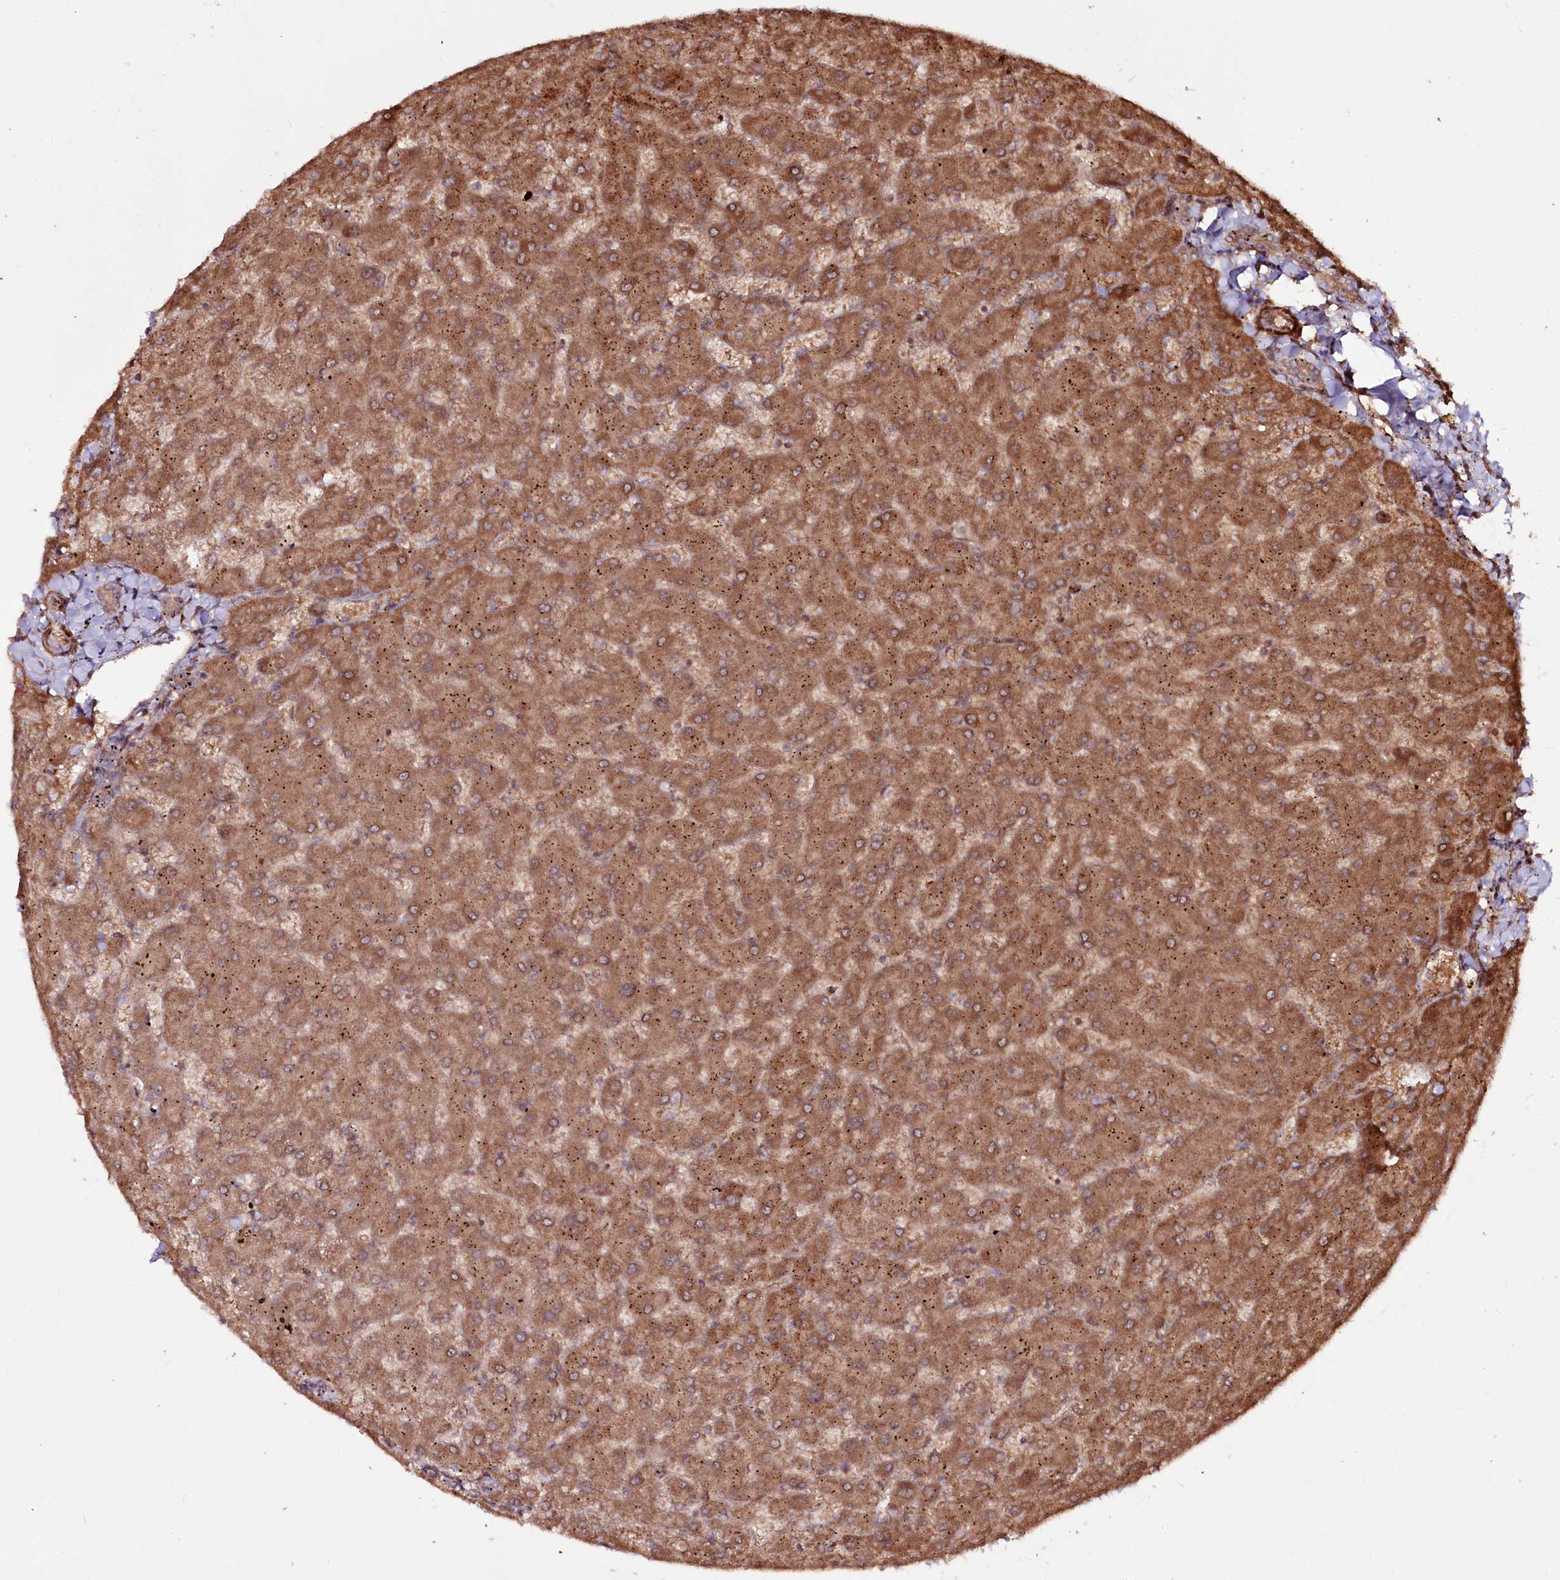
{"staining": {"intensity": "moderate", "quantity": ">75%", "location": "cytoplasmic/membranous"}, "tissue": "liver", "cell_type": "Cholangiocytes", "image_type": "normal", "snomed": [{"axis": "morphology", "description": "Normal tissue, NOS"}, {"axis": "topography", "description": "Liver"}], "caption": "This micrograph demonstrates IHC staining of normal human liver, with medium moderate cytoplasmic/membranous positivity in about >75% of cholangiocytes.", "gene": "REXO2", "patient": {"sex": "female", "age": 63}}